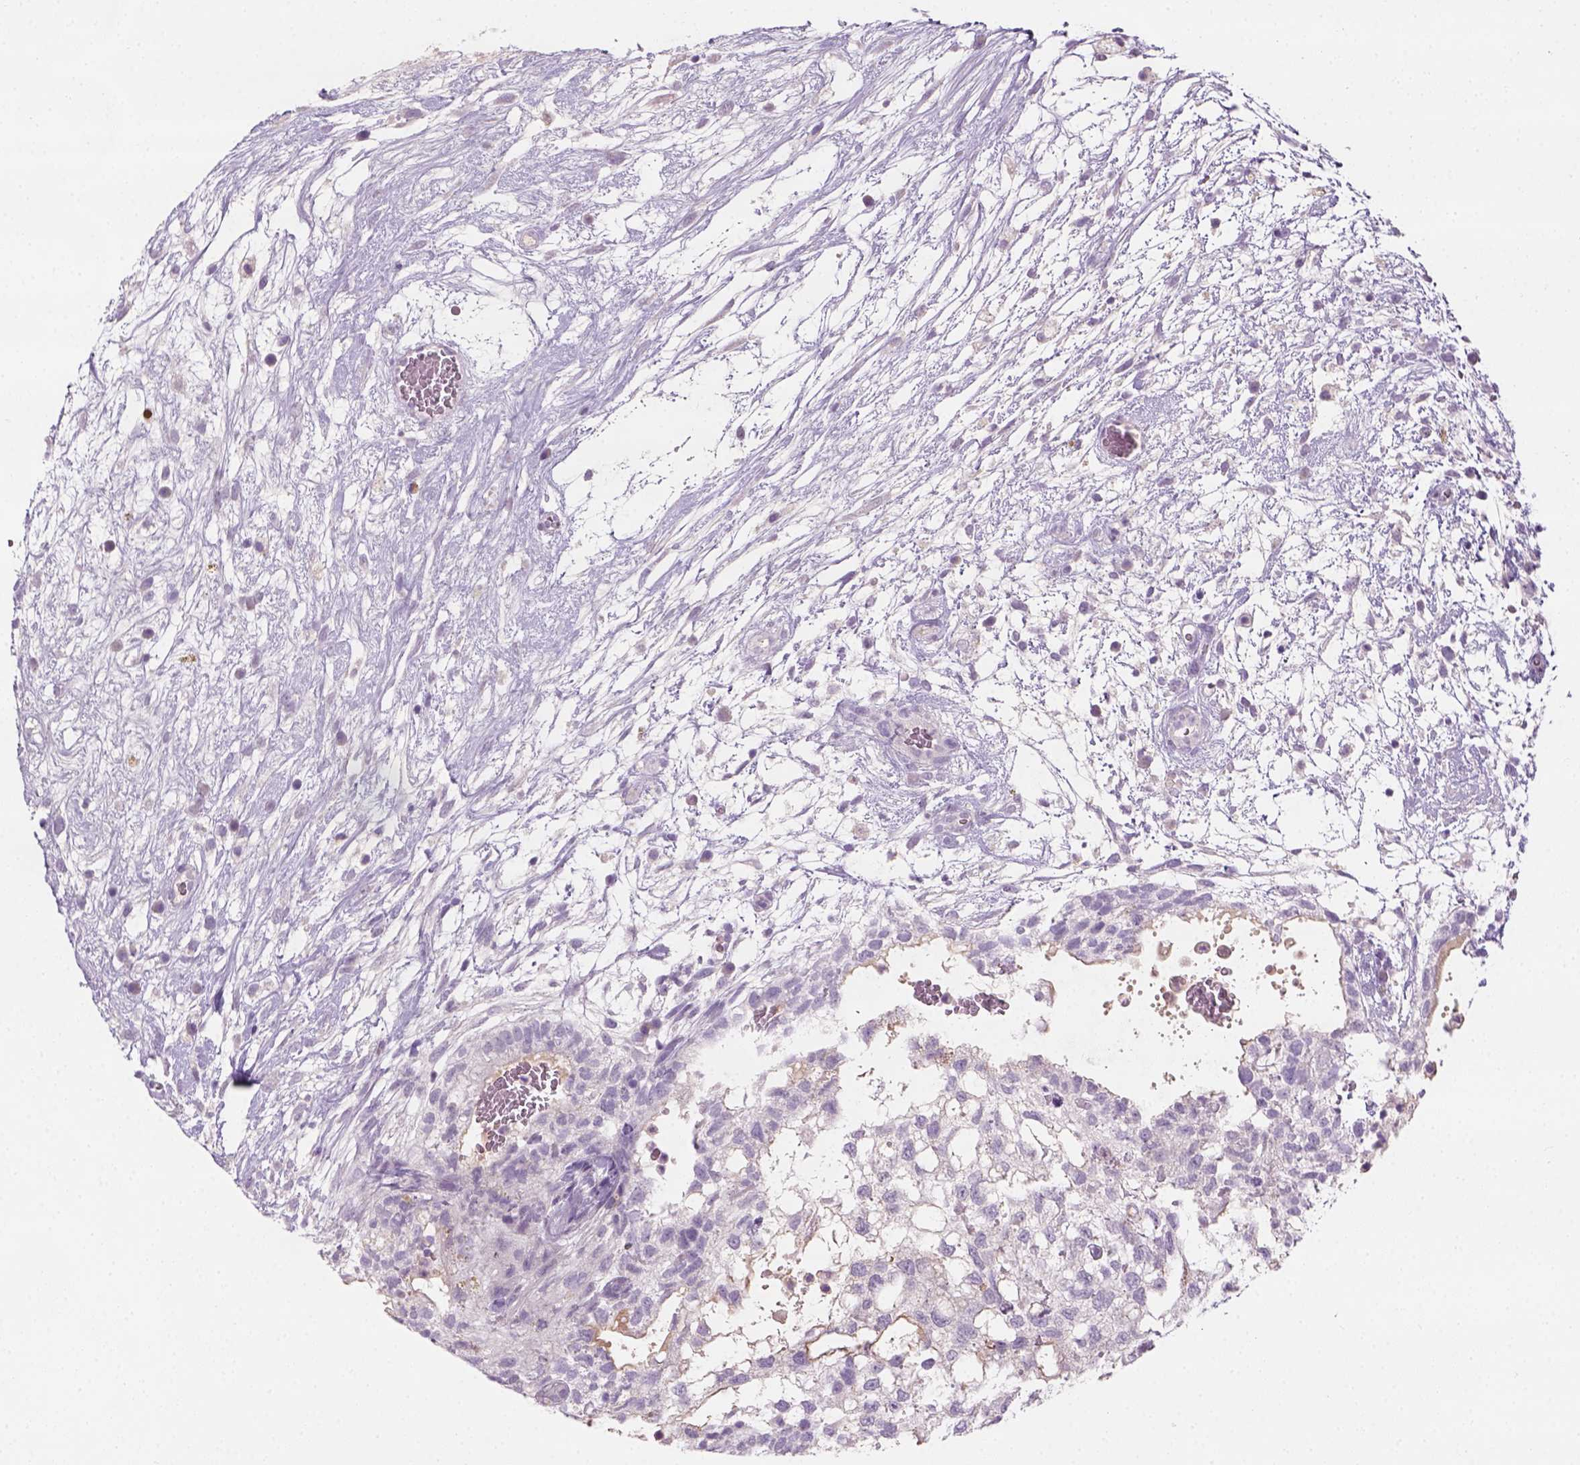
{"staining": {"intensity": "negative", "quantity": "none", "location": "none"}, "tissue": "testis cancer", "cell_type": "Tumor cells", "image_type": "cancer", "snomed": [{"axis": "morphology", "description": "Normal tissue, NOS"}, {"axis": "morphology", "description": "Carcinoma, Embryonal, NOS"}, {"axis": "topography", "description": "Testis"}], "caption": "An immunohistochemistry image of testis embryonal carcinoma is shown. There is no staining in tumor cells of testis embryonal carcinoma.", "gene": "GFI1B", "patient": {"sex": "male", "age": 32}}